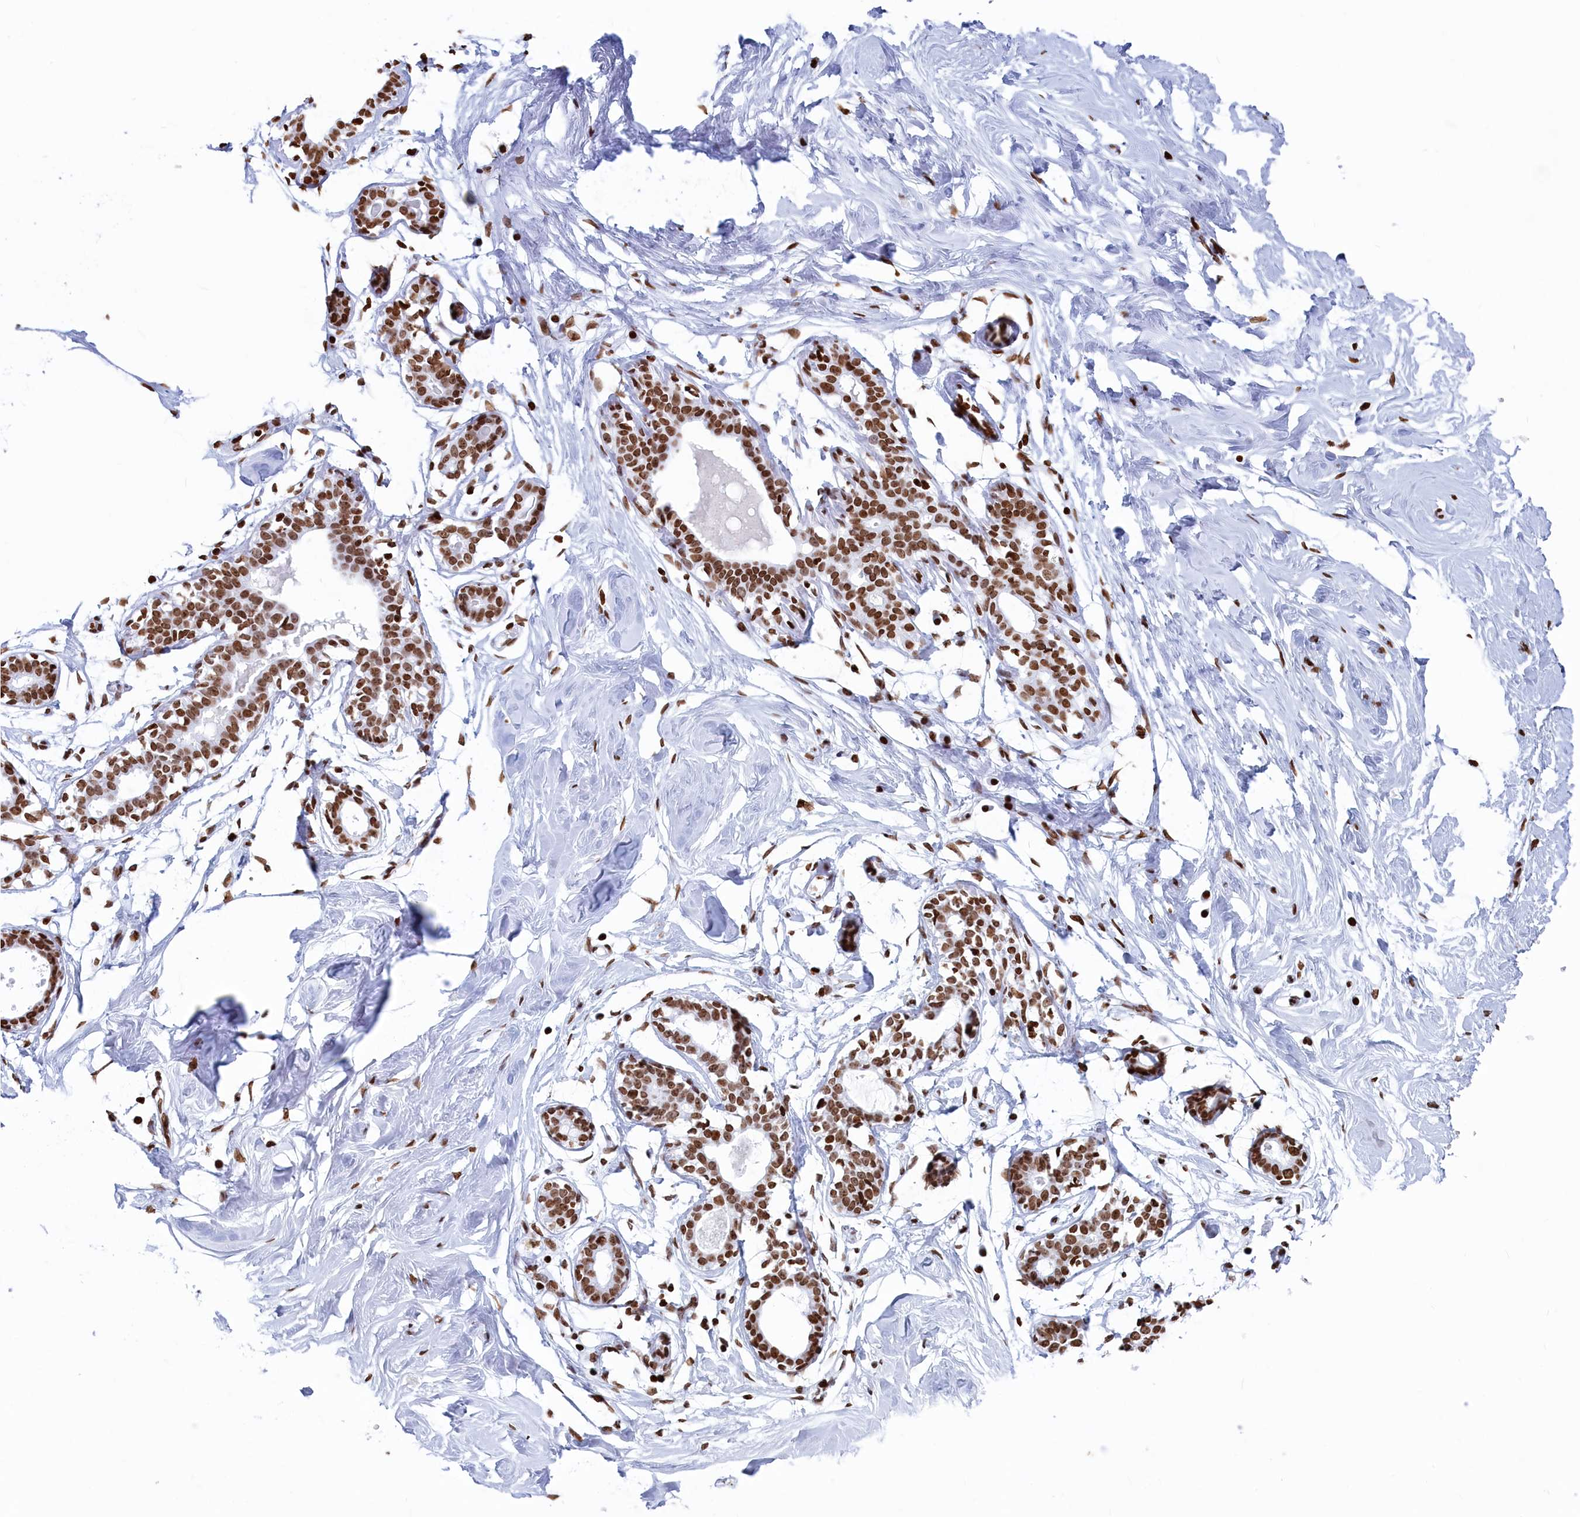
{"staining": {"intensity": "moderate", "quantity": ">75%", "location": "nuclear"}, "tissue": "breast", "cell_type": "Adipocytes", "image_type": "normal", "snomed": [{"axis": "morphology", "description": "Normal tissue, NOS"}, {"axis": "morphology", "description": "Adenoma, NOS"}, {"axis": "topography", "description": "Breast"}], "caption": "This is an image of immunohistochemistry (IHC) staining of unremarkable breast, which shows moderate expression in the nuclear of adipocytes.", "gene": "APOBEC3A", "patient": {"sex": "female", "age": 23}}